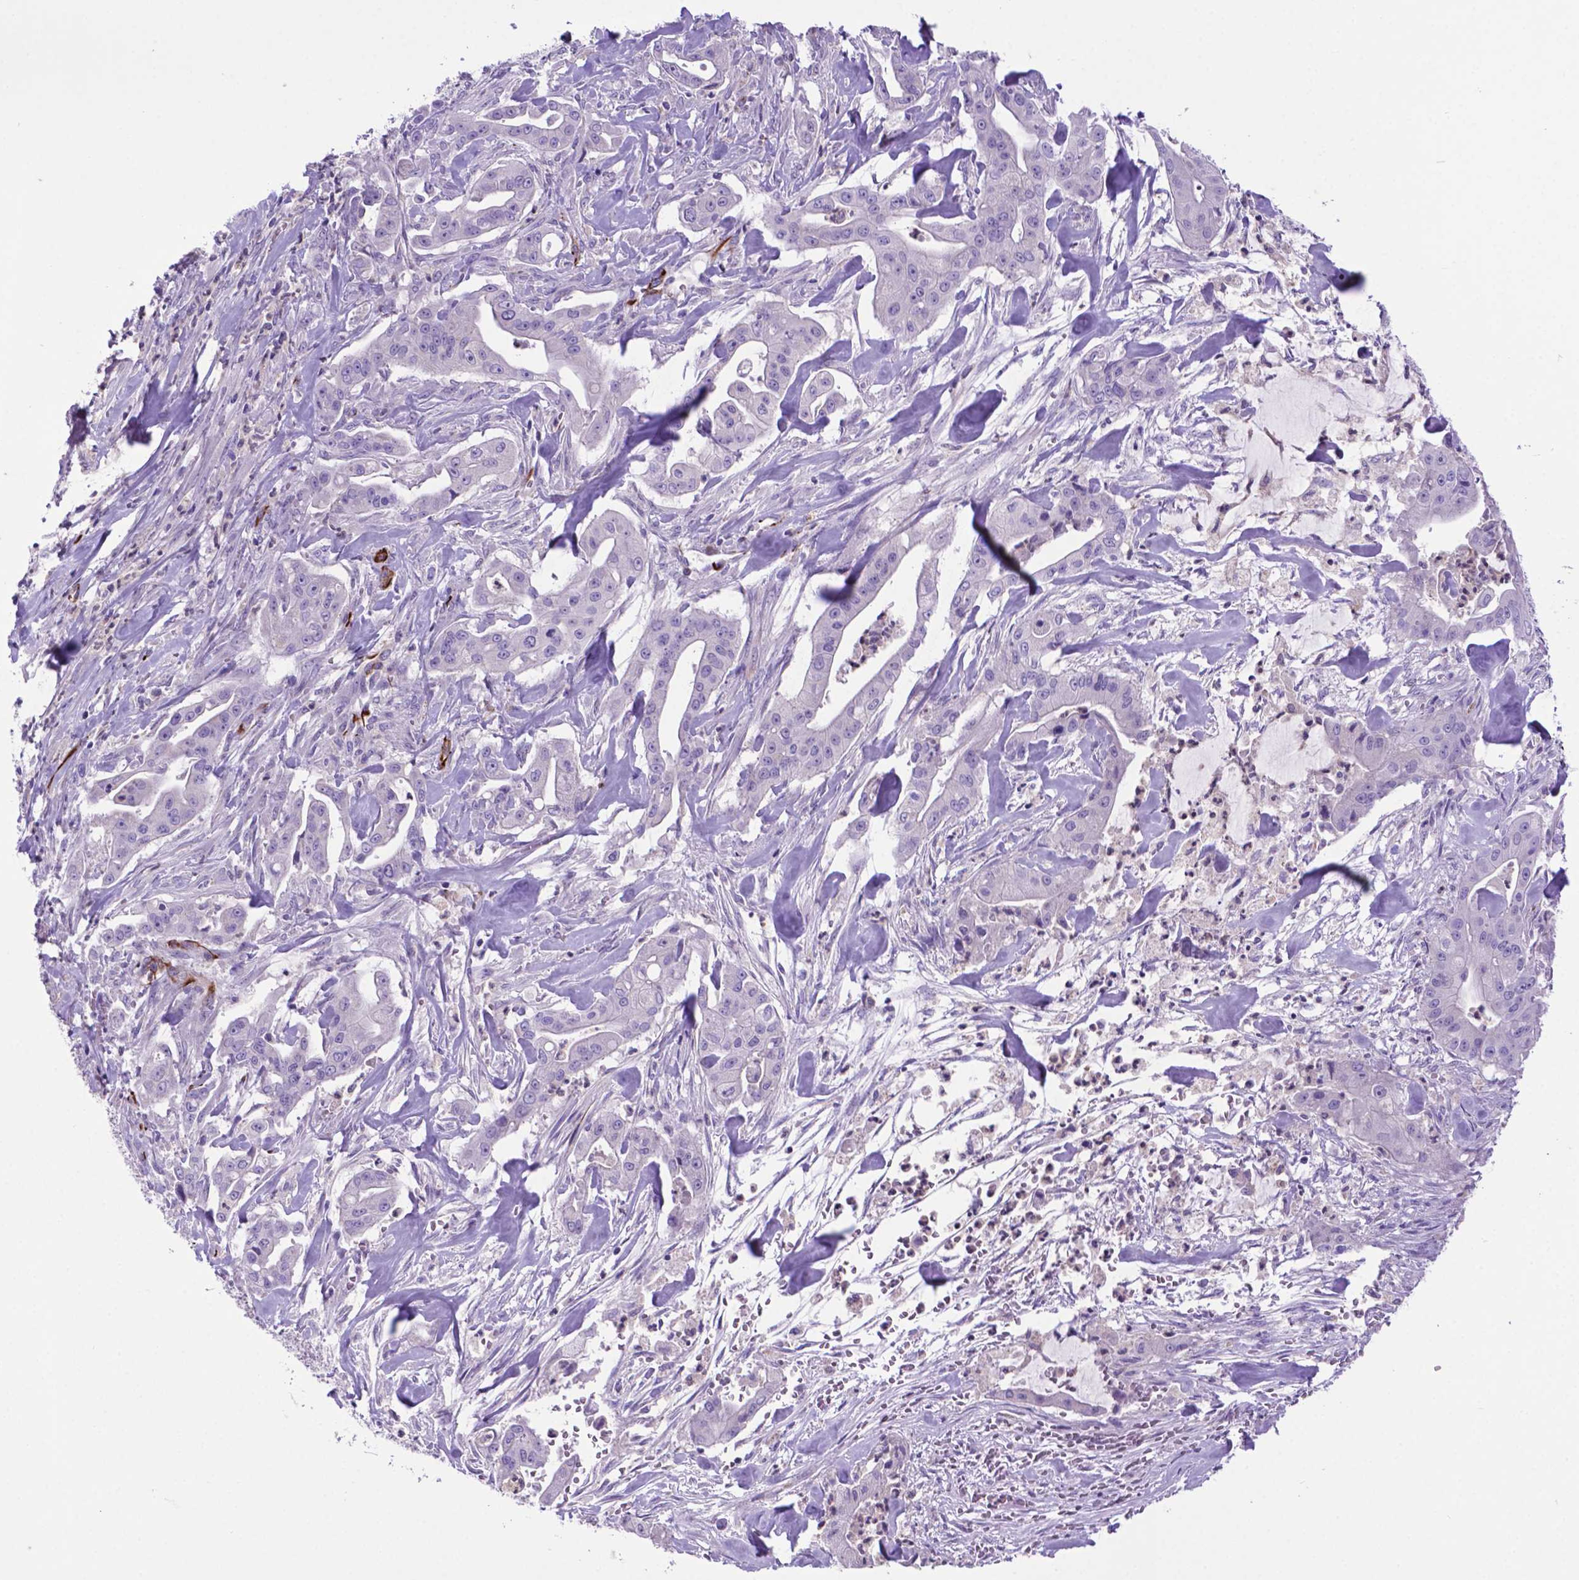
{"staining": {"intensity": "negative", "quantity": "none", "location": "none"}, "tissue": "pancreatic cancer", "cell_type": "Tumor cells", "image_type": "cancer", "snomed": [{"axis": "morphology", "description": "Normal tissue, NOS"}, {"axis": "morphology", "description": "Inflammation, NOS"}, {"axis": "morphology", "description": "Adenocarcinoma, NOS"}, {"axis": "topography", "description": "Pancreas"}], "caption": "Tumor cells show no significant protein expression in pancreatic cancer.", "gene": "LZTR1", "patient": {"sex": "male", "age": 57}}